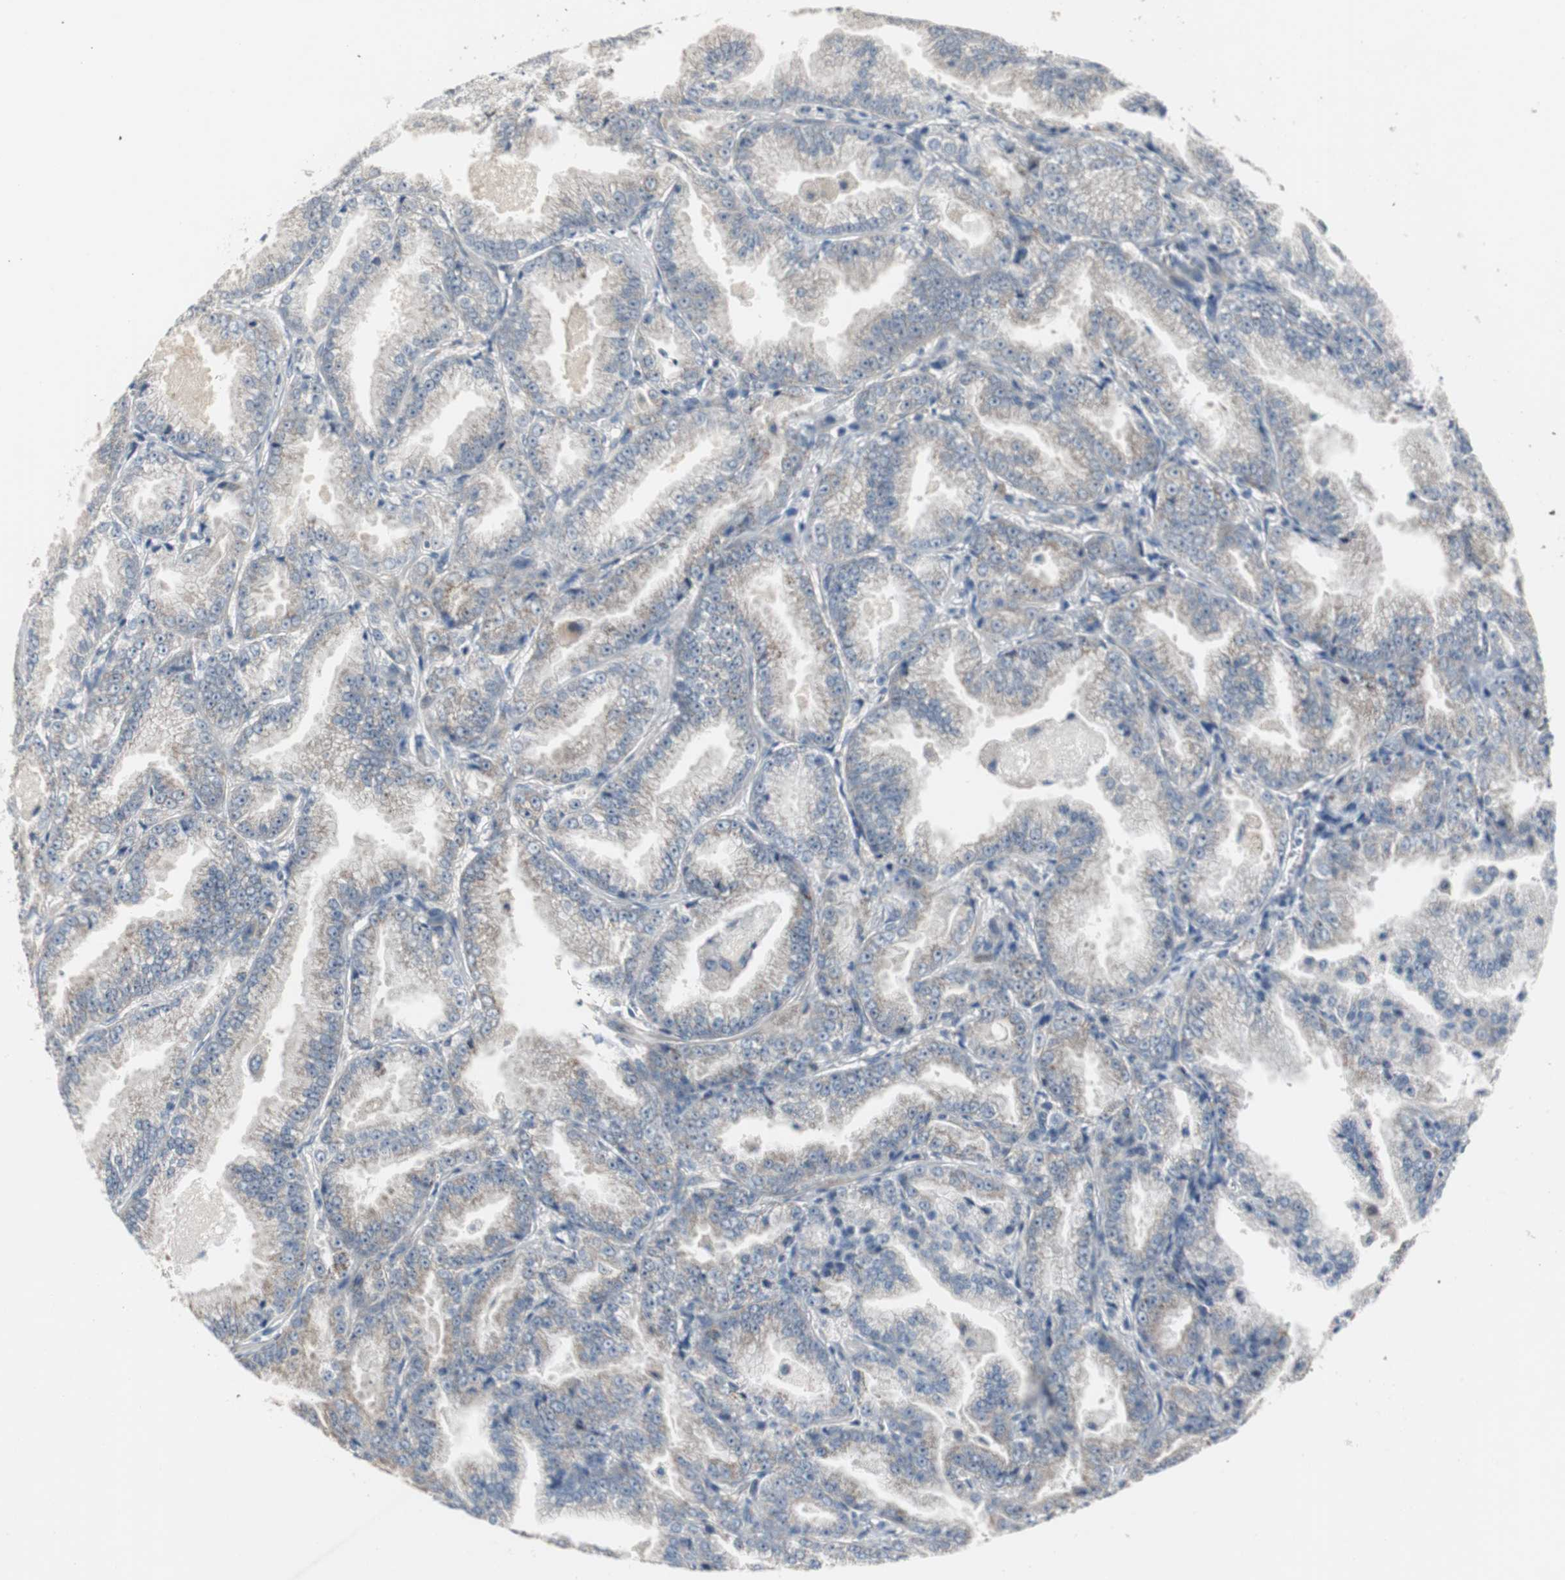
{"staining": {"intensity": "weak", "quantity": "25%-75%", "location": "cytoplasmic/membranous"}, "tissue": "prostate cancer", "cell_type": "Tumor cells", "image_type": "cancer", "snomed": [{"axis": "morphology", "description": "Adenocarcinoma, High grade"}, {"axis": "topography", "description": "Prostate"}], "caption": "Weak cytoplasmic/membranous expression for a protein is identified in about 25%-75% of tumor cells of prostate adenocarcinoma (high-grade) using immunohistochemistry (IHC).", "gene": "MYT1", "patient": {"sex": "male", "age": 61}}